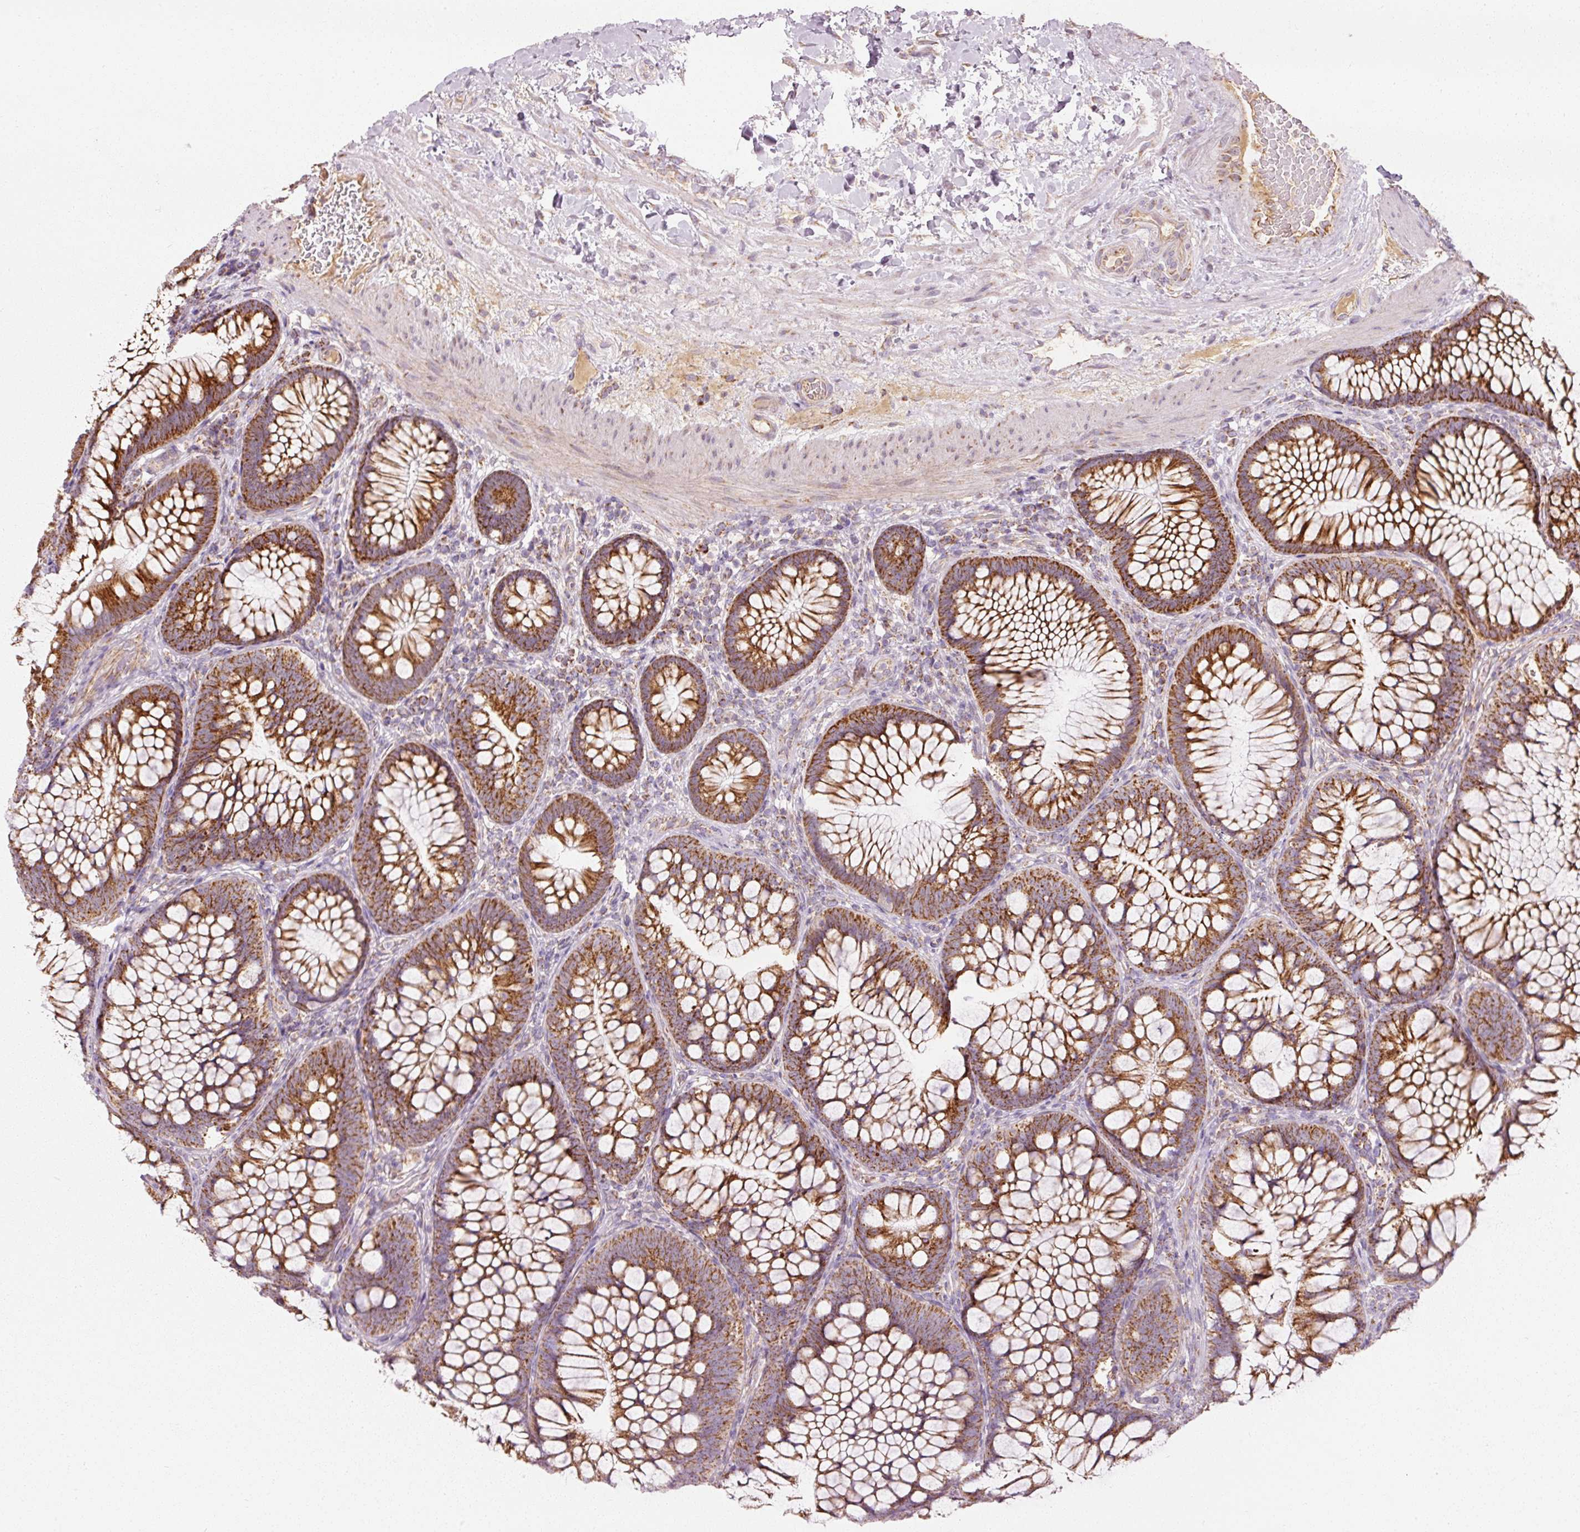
{"staining": {"intensity": "weak", "quantity": ">75%", "location": "cytoplasmic/membranous"}, "tissue": "colon", "cell_type": "Endothelial cells", "image_type": "normal", "snomed": [{"axis": "morphology", "description": "Normal tissue, NOS"}, {"axis": "morphology", "description": "Adenoma, NOS"}, {"axis": "topography", "description": "Soft tissue"}, {"axis": "topography", "description": "Colon"}], "caption": "A brown stain shows weak cytoplasmic/membranous staining of a protein in endothelial cells of normal colon. The staining is performed using DAB brown chromogen to label protein expression. The nuclei are counter-stained blue using hematoxylin.", "gene": "NDUFB4", "patient": {"sex": "male", "age": 47}}